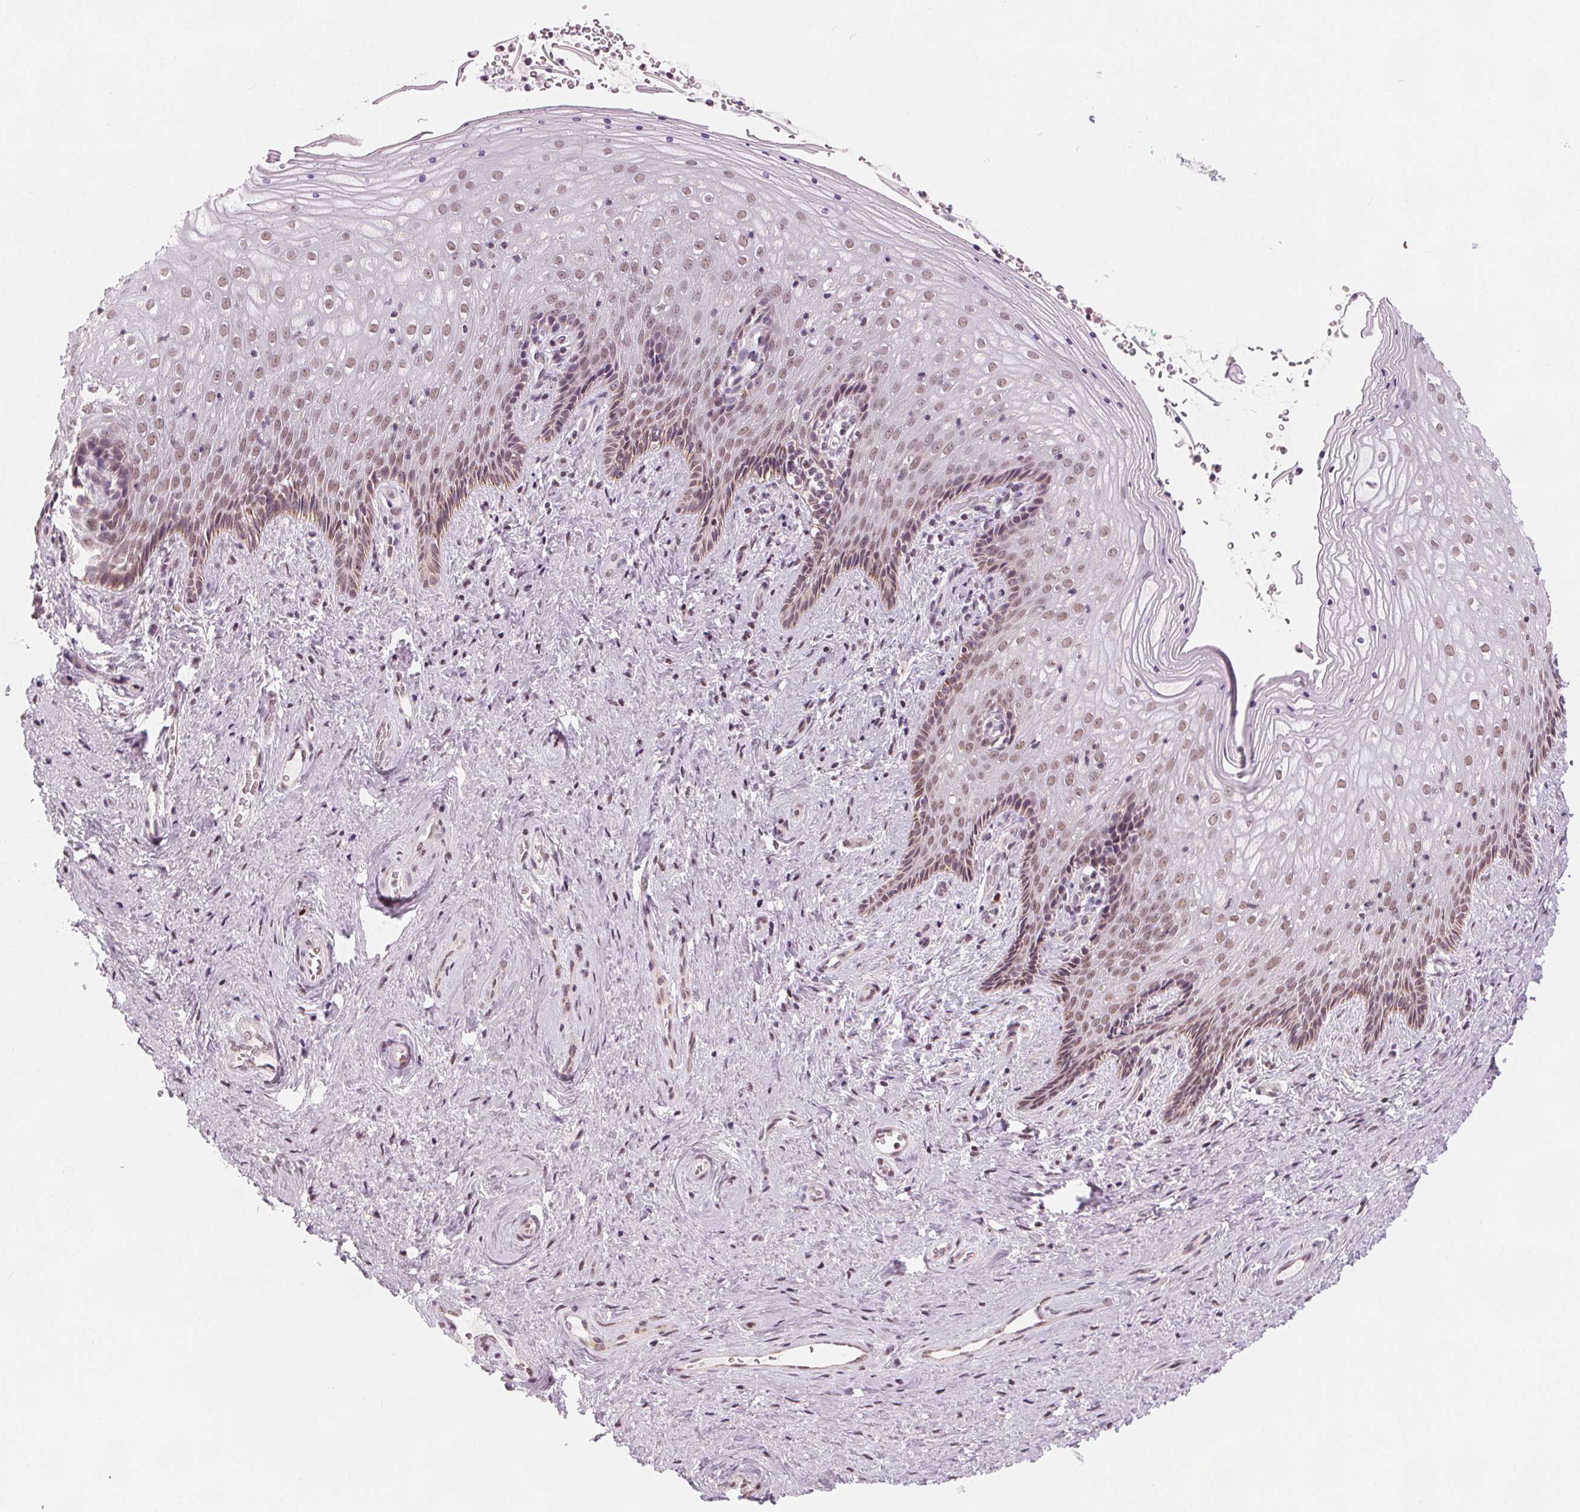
{"staining": {"intensity": "moderate", "quantity": "25%-75%", "location": "nuclear"}, "tissue": "vagina", "cell_type": "Squamous epithelial cells", "image_type": "normal", "snomed": [{"axis": "morphology", "description": "Normal tissue, NOS"}, {"axis": "topography", "description": "Vagina"}], "caption": "About 25%-75% of squamous epithelial cells in unremarkable human vagina display moderate nuclear protein staining as visualized by brown immunohistochemical staining.", "gene": "DPM2", "patient": {"sex": "female", "age": 45}}